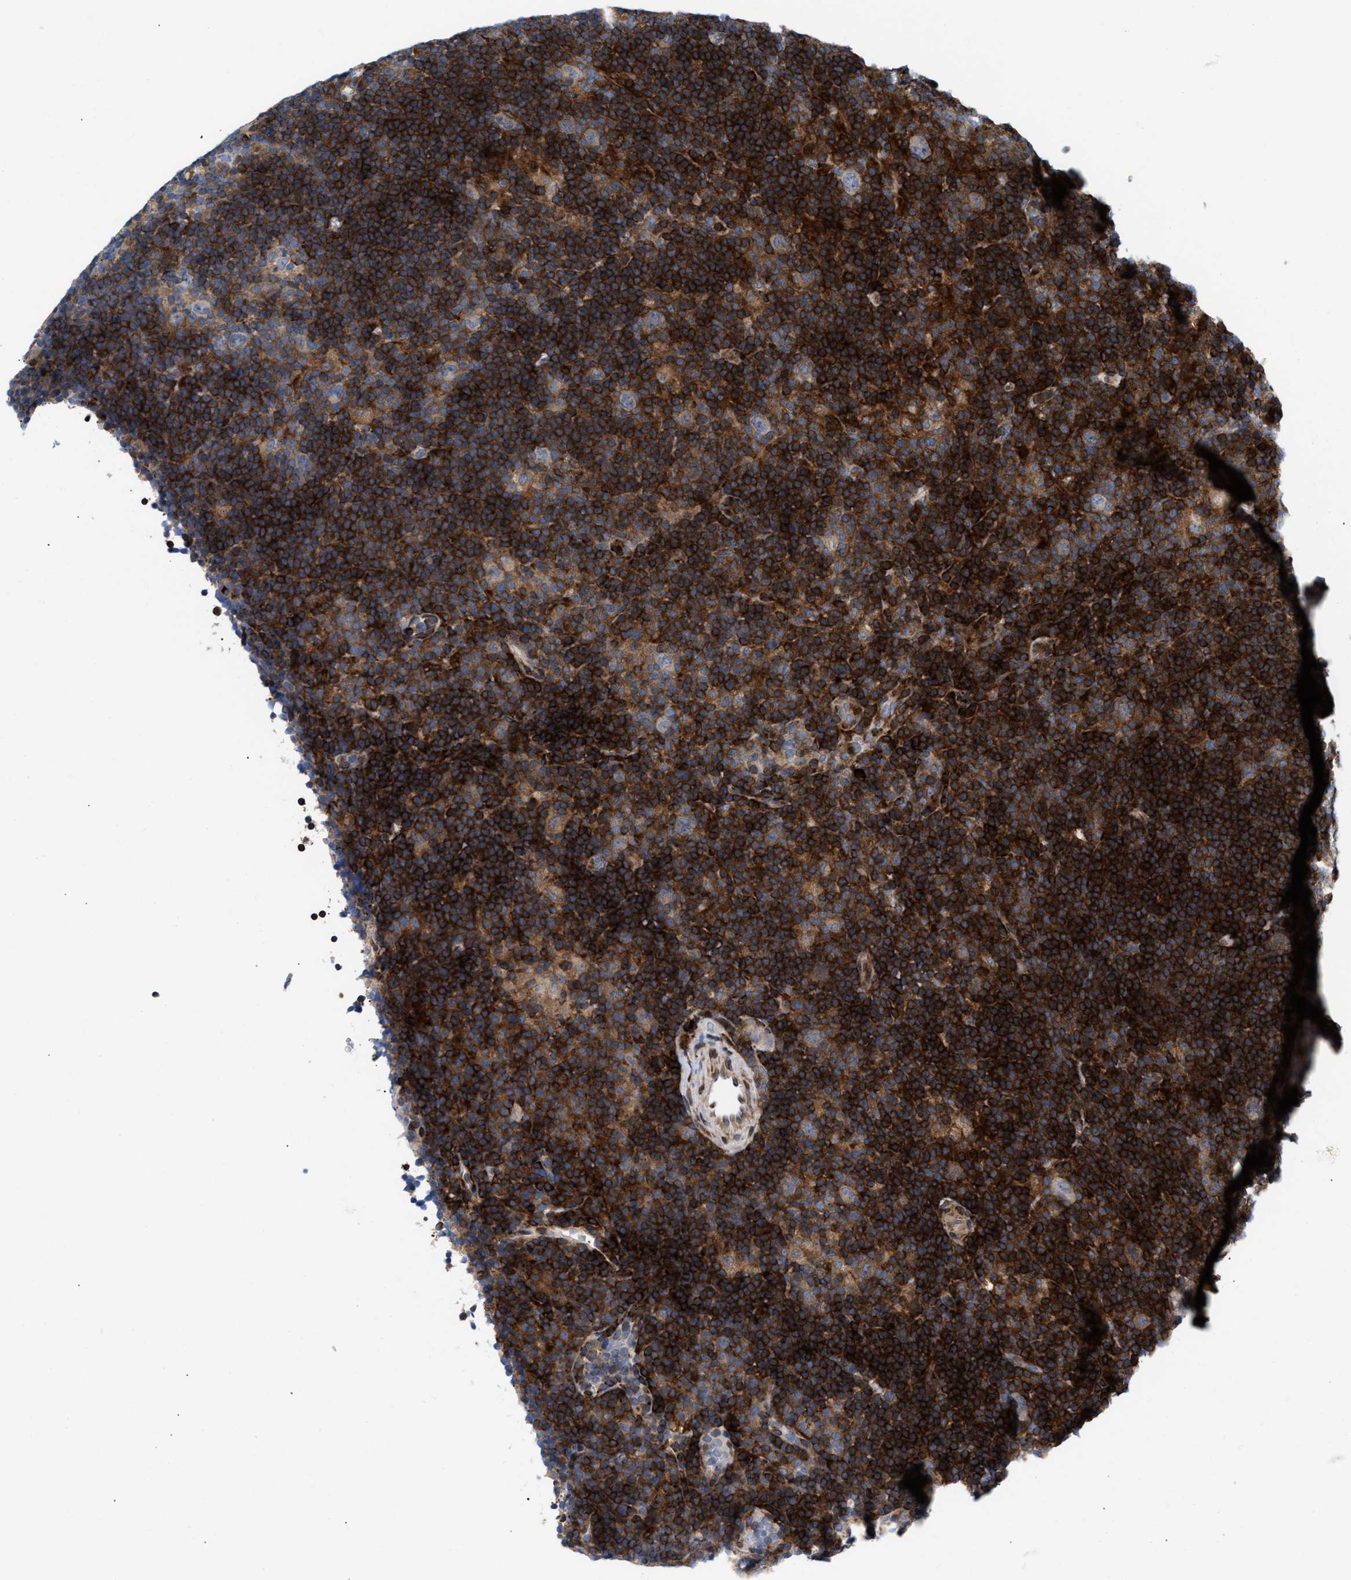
{"staining": {"intensity": "weak", "quantity": "25%-75%", "location": "cytoplasmic/membranous"}, "tissue": "lymphoma", "cell_type": "Tumor cells", "image_type": "cancer", "snomed": [{"axis": "morphology", "description": "Hodgkin's disease, NOS"}, {"axis": "topography", "description": "Lymph node"}], "caption": "Human lymphoma stained with a protein marker demonstrates weak staining in tumor cells.", "gene": "ATP9A", "patient": {"sex": "female", "age": 57}}